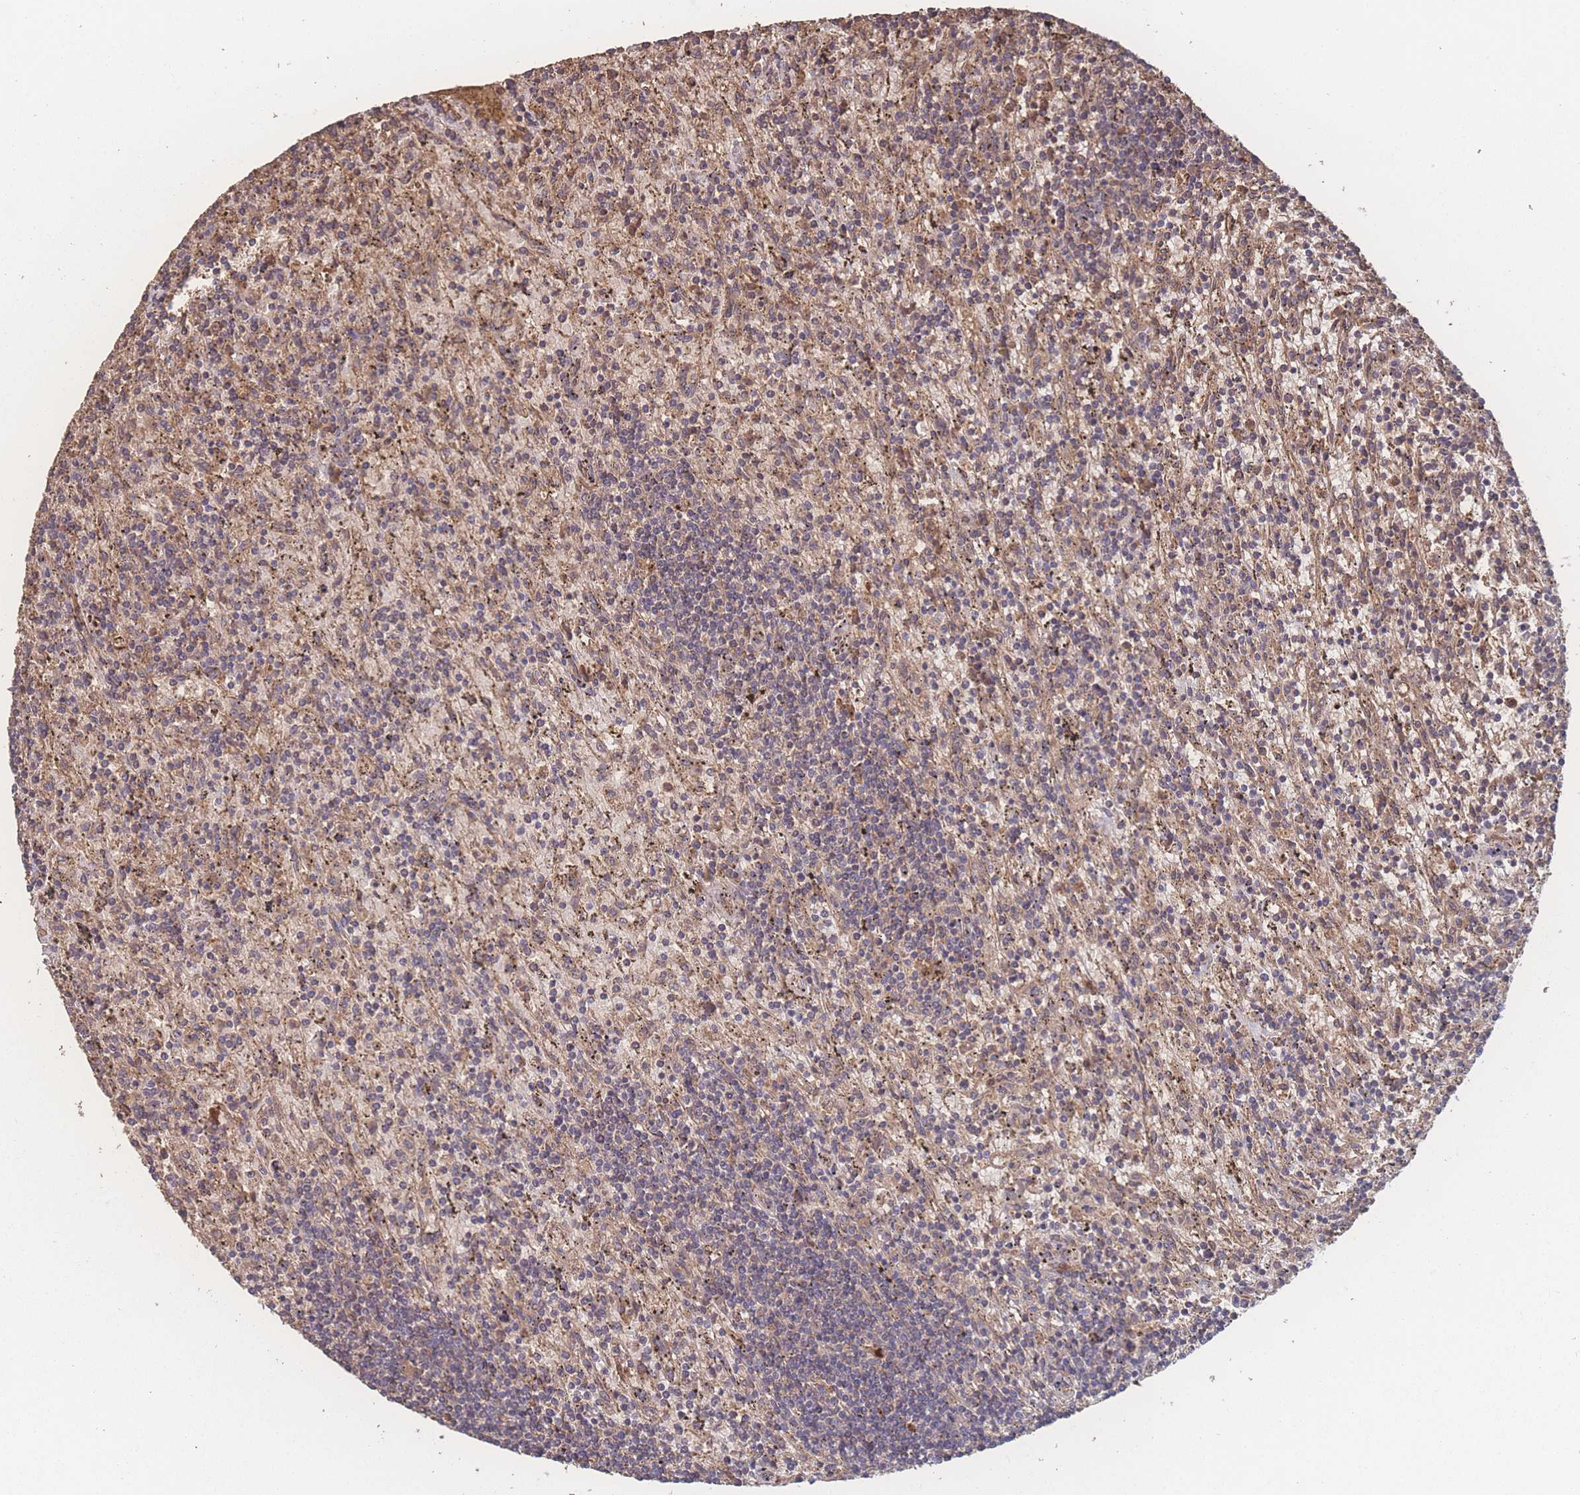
{"staining": {"intensity": "negative", "quantity": "none", "location": "none"}, "tissue": "lymphoma", "cell_type": "Tumor cells", "image_type": "cancer", "snomed": [{"axis": "morphology", "description": "Malignant lymphoma, non-Hodgkin's type, Low grade"}, {"axis": "topography", "description": "Spleen"}], "caption": "Tumor cells show no significant protein positivity in lymphoma. (DAB IHC visualized using brightfield microscopy, high magnification).", "gene": "ATXN10", "patient": {"sex": "male", "age": 76}}